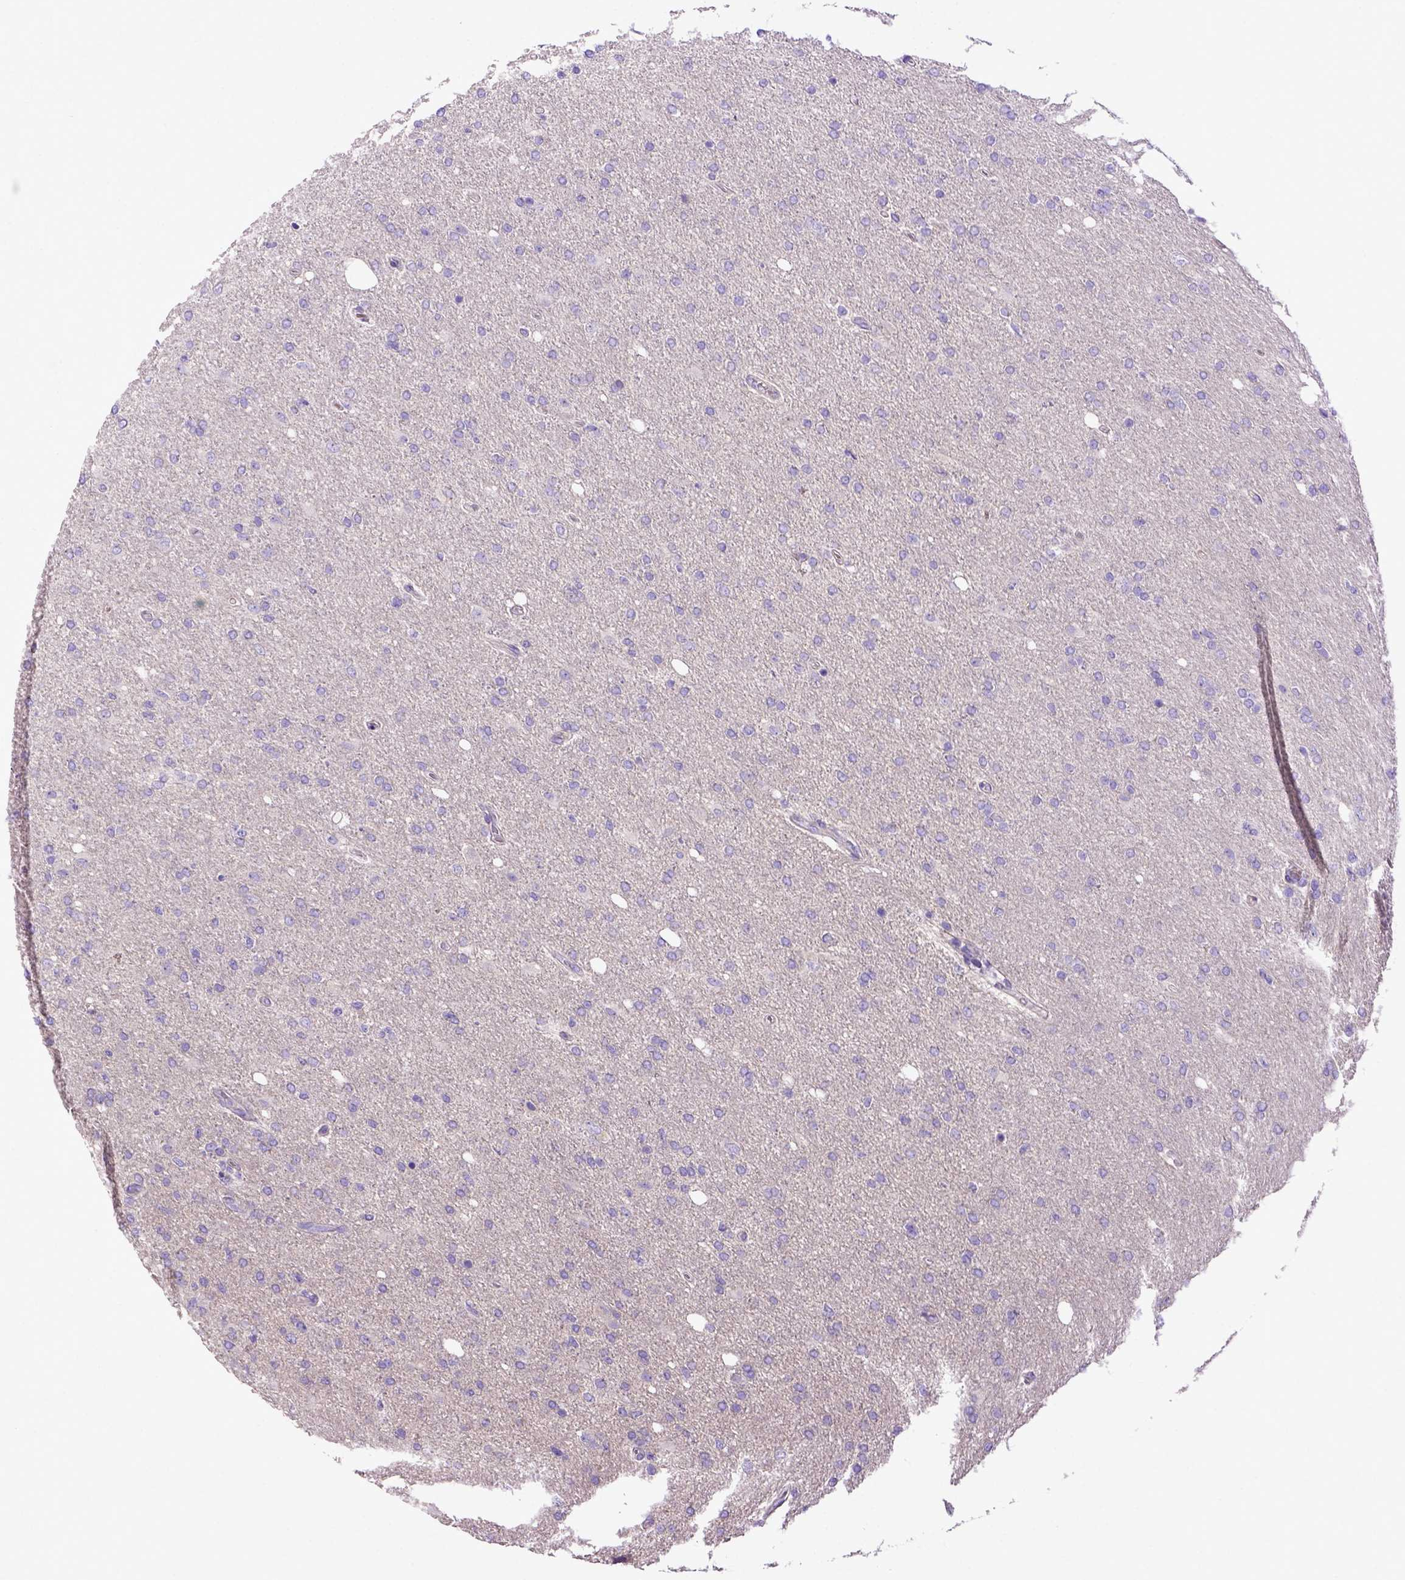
{"staining": {"intensity": "negative", "quantity": "none", "location": "none"}, "tissue": "glioma", "cell_type": "Tumor cells", "image_type": "cancer", "snomed": [{"axis": "morphology", "description": "Glioma, malignant, High grade"}, {"axis": "topography", "description": "Cerebral cortex"}], "caption": "An immunohistochemistry (IHC) micrograph of malignant glioma (high-grade) is shown. There is no staining in tumor cells of malignant glioma (high-grade). Nuclei are stained in blue.", "gene": "ADAM12", "patient": {"sex": "male", "age": 70}}